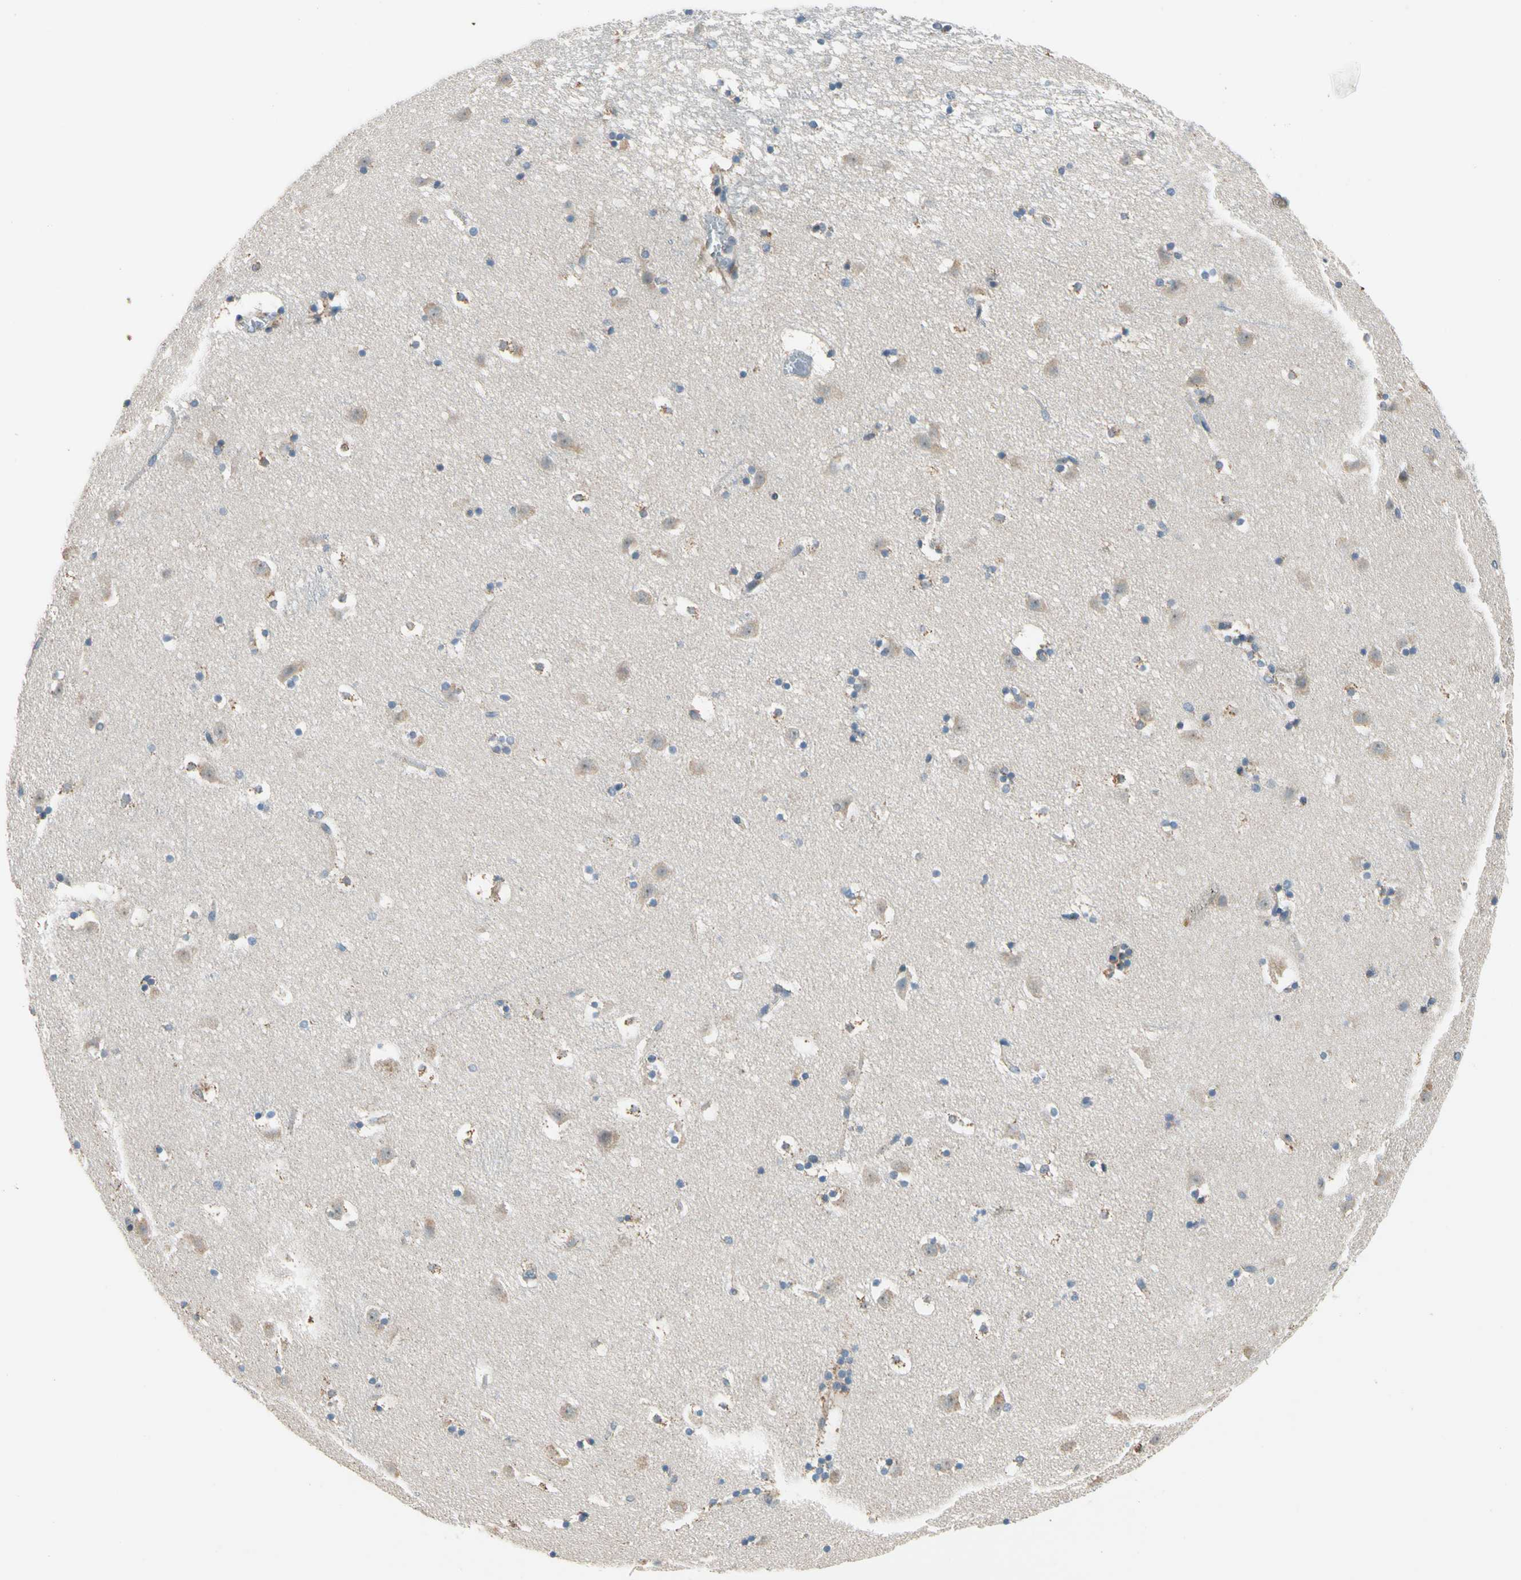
{"staining": {"intensity": "weak", "quantity": ">75%", "location": "cytoplasmic/membranous"}, "tissue": "caudate", "cell_type": "Glial cells", "image_type": "normal", "snomed": [{"axis": "morphology", "description": "Normal tissue, NOS"}, {"axis": "topography", "description": "Lateral ventricle wall"}], "caption": "IHC of unremarkable caudate displays low levels of weak cytoplasmic/membranous staining in about >75% of glial cells. The protein is stained brown, and the nuclei are stained in blue (DAB (3,3'-diaminobenzidine) IHC with brightfield microscopy, high magnification).", "gene": "MST1R", "patient": {"sex": "male", "age": 45}}